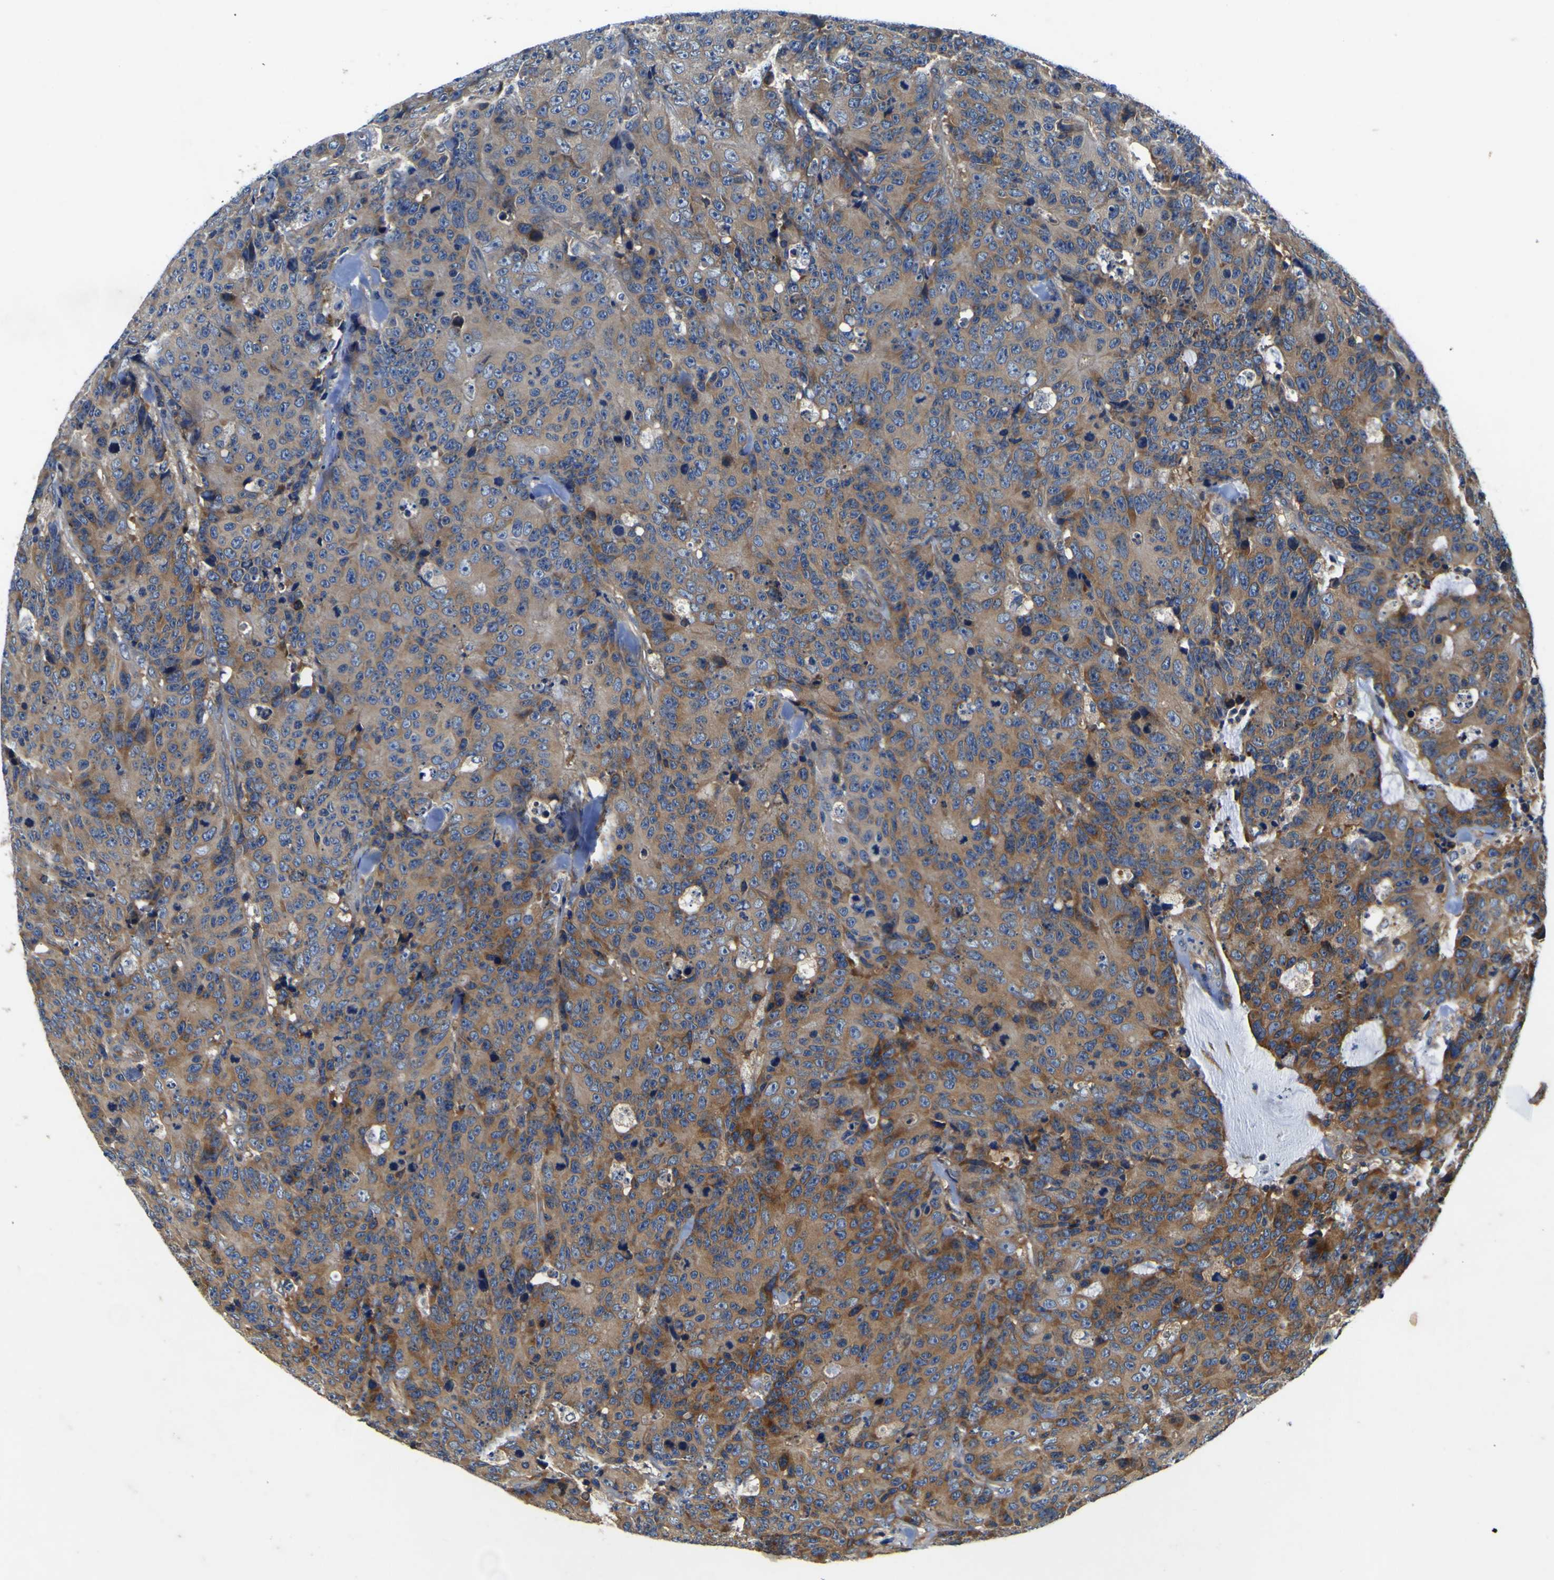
{"staining": {"intensity": "moderate", "quantity": ">75%", "location": "cytoplasmic/membranous"}, "tissue": "colorectal cancer", "cell_type": "Tumor cells", "image_type": "cancer", "snomed": [{"axis": "morphology", "description": "Adenocarcinoma, NOS"}, {"axis": "topography", "description": "Colon"}], "caption": "Brown immunohistochemical staining in human adenocarcinoma (colorectal) demonstrates moderate cytoplasmic/membranous expression in about >75% of tumor cells. Using DAB (brown) and hematoxylin (blue) stains, captured at high magnification using brightfield microscopy.", "gene": "CNR2", "patient": {"sex": "female", "age": 86}}